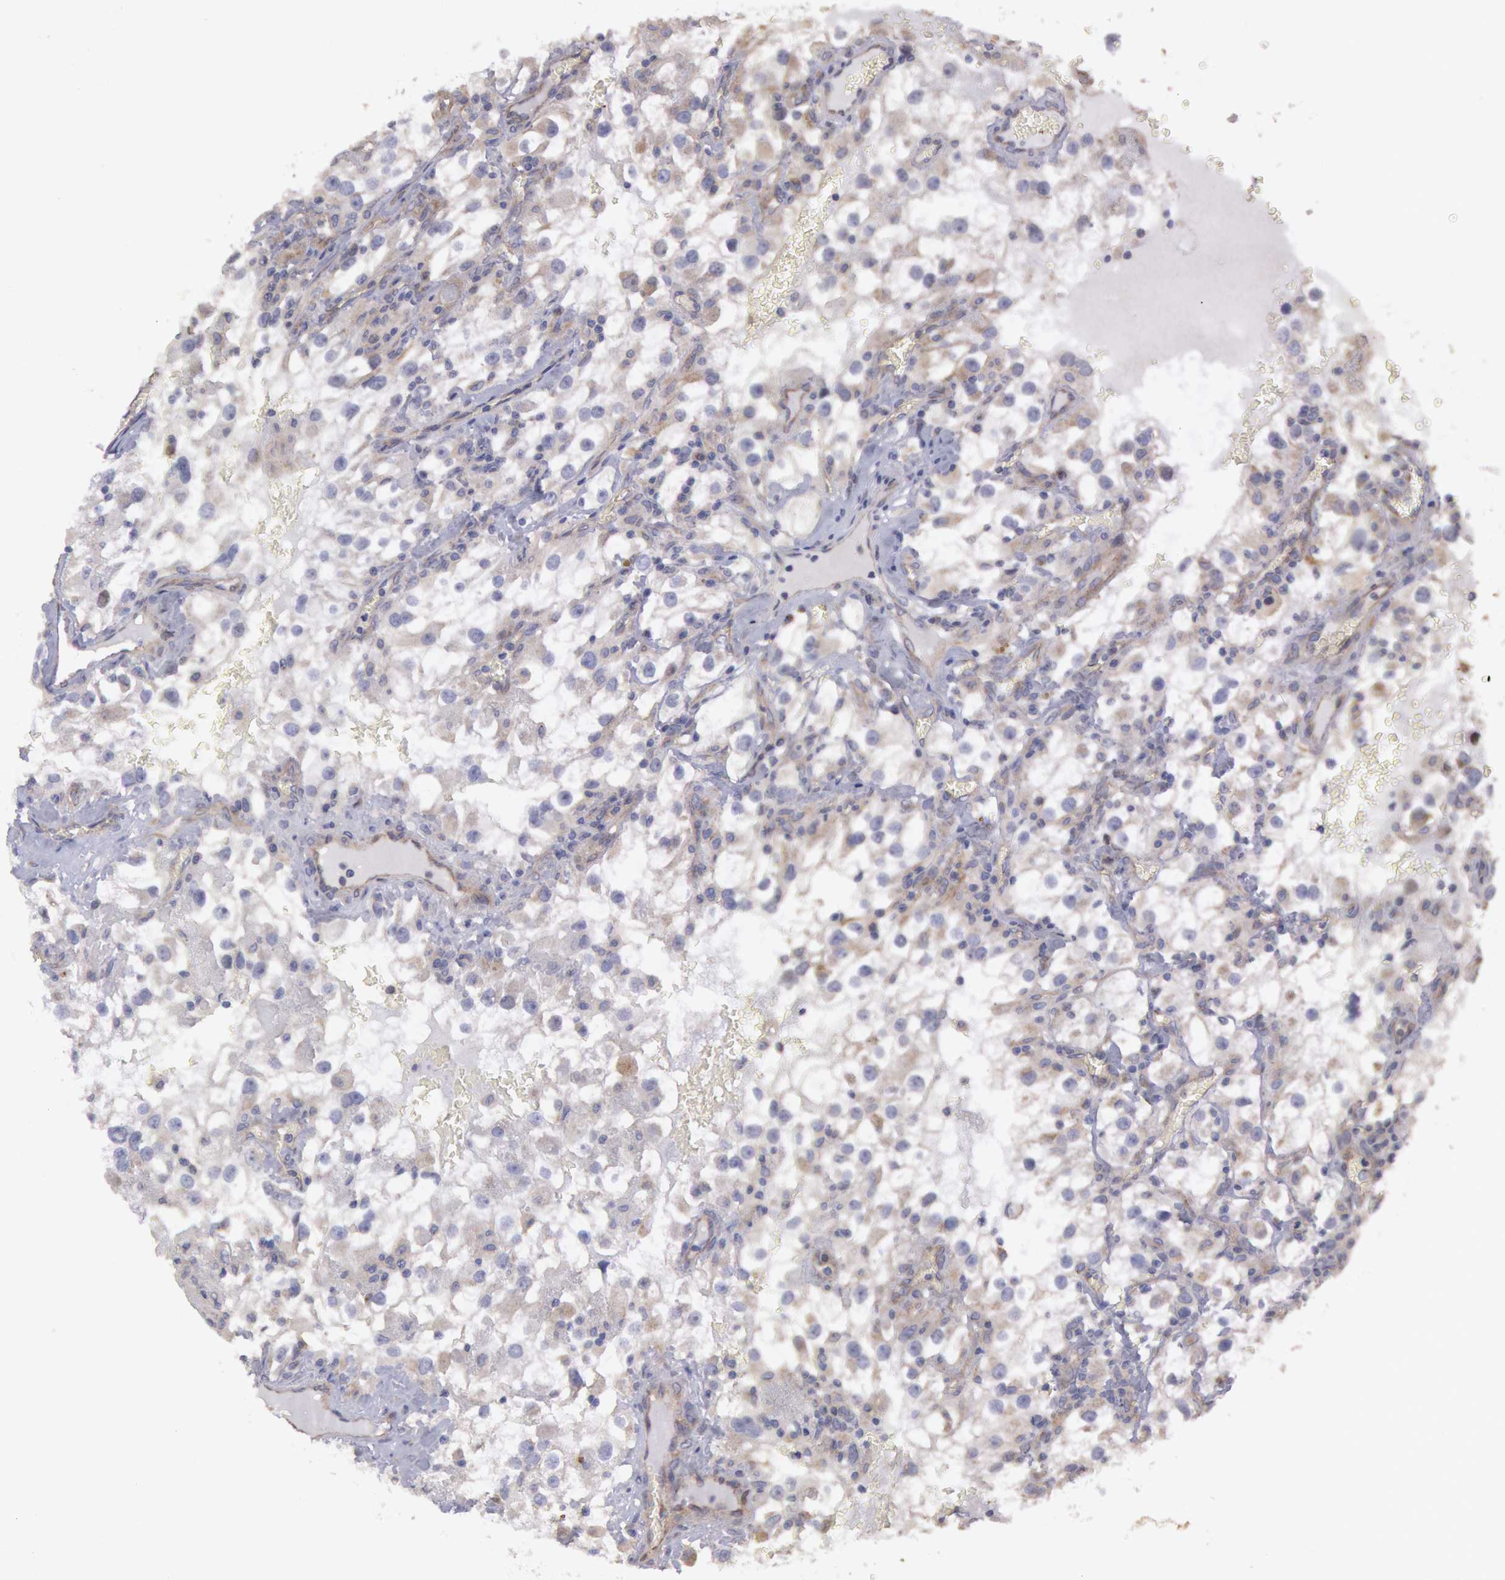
{"staining": {"intensity": "negative", "quantity": "none", "location": "none"}, "tissue": "renal cancer", "cell_type": "Tumor cells", "image_type": "cancer", "snomed": [{"axis": "morphology", "description": "Adenocarcinoma, NOS"}, {"axis": "topography", "description": "Kidney"}], "caption": "Adenocarcinoma (renal) was stained to show a protein in brown. There is no significant expression in tumor cells. (Immunohistochemistry (ihc), brightfield microscopy, high magnification).", "gene": "AMOTL1", "patient": {"sex": "female", "age": 52}}